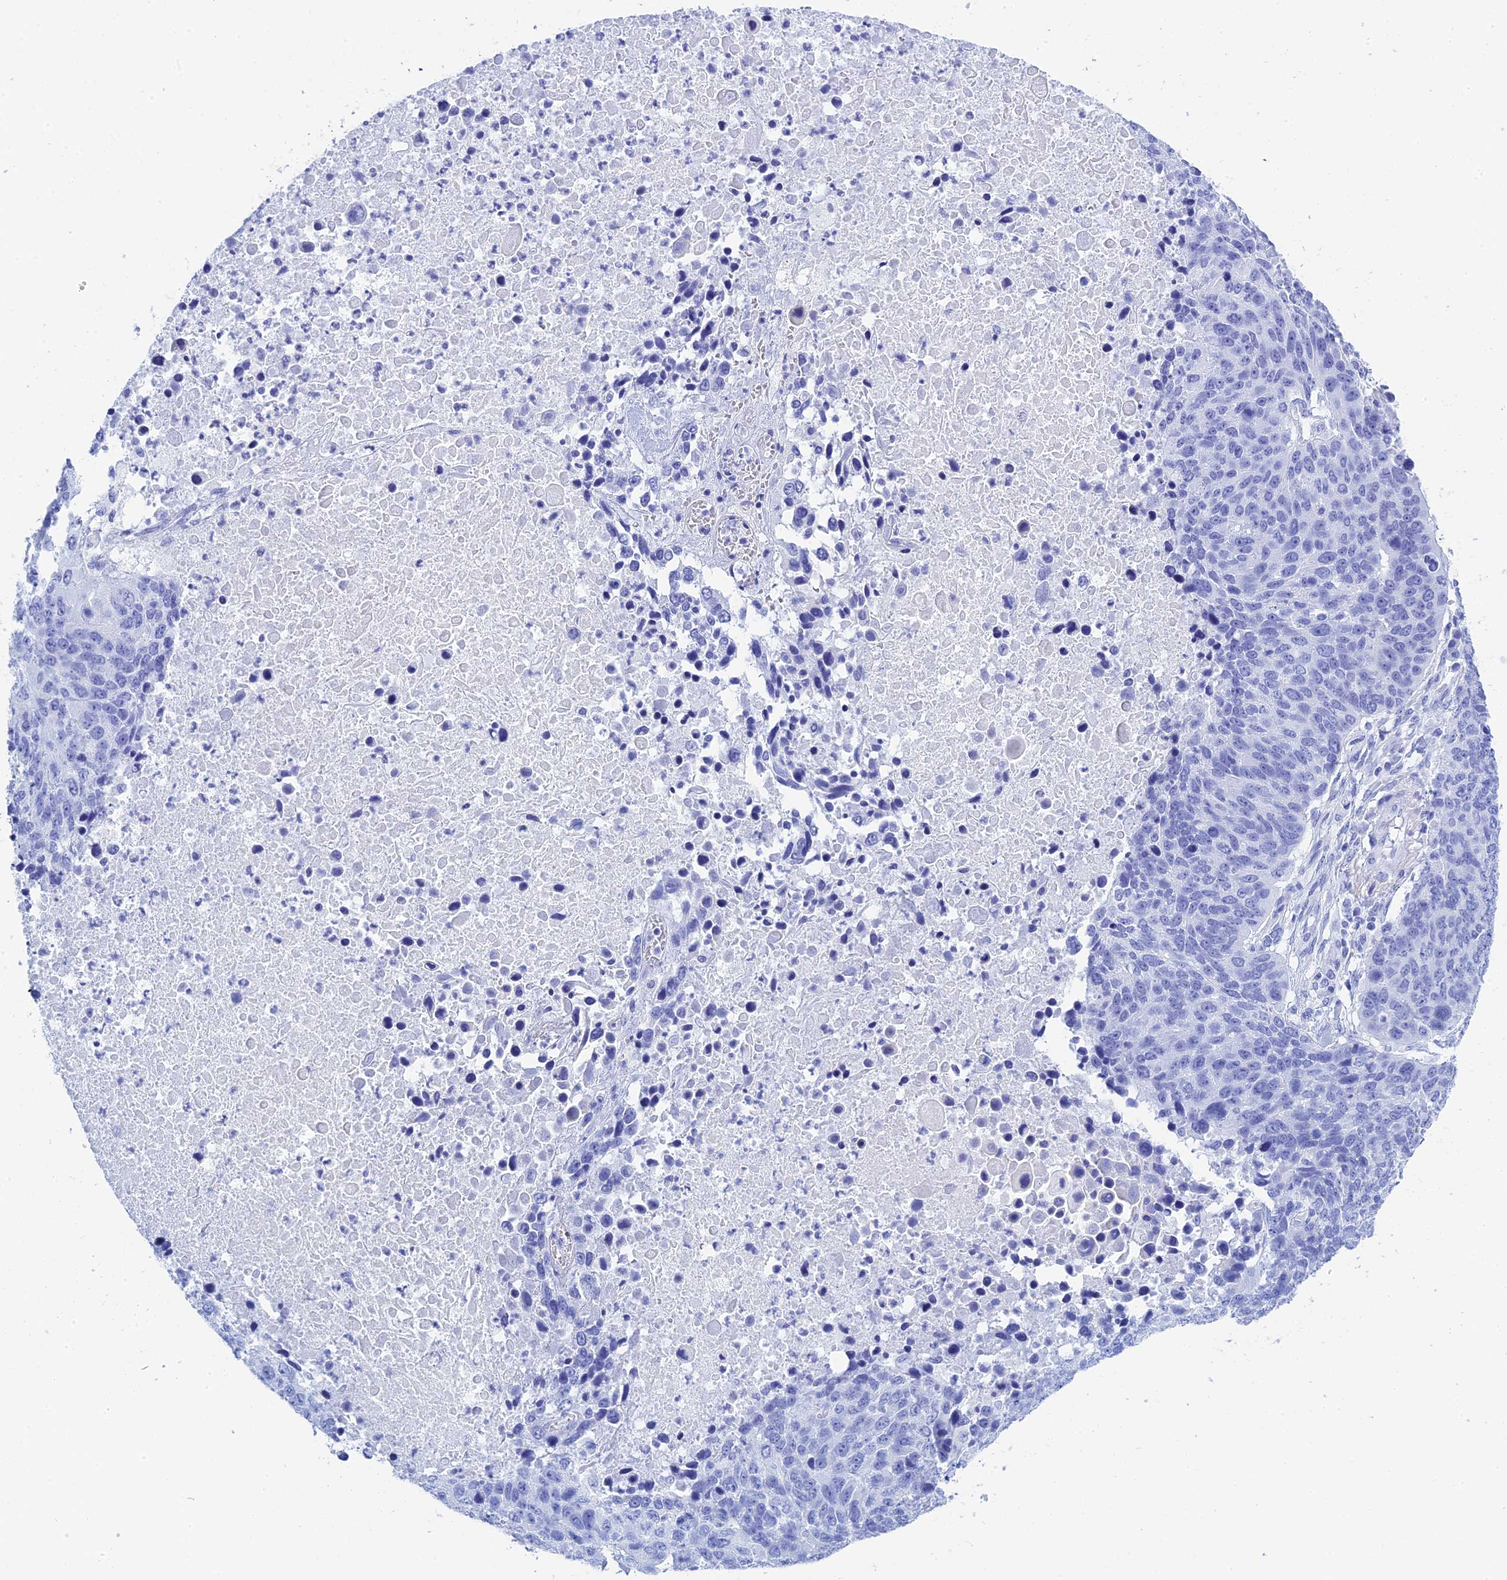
{"staining": {"intensity": "negative", "quantity": "none", "location": "none"}, "tissue": "lung cancer", "cell_type": "Tumor cells", "image_type": "cancer", "snomed": [{"axis": "morphology", "description": "Normal tissue, NOS"}, {"axis": "morphology", "description": "Squamous cell carcinoma, NOS"}, {"axis": "topography", "description": "Lymph node"}, {"axis": "topography", "description": "Lung"}], "caption": "Micrograph shows no significant protein positivity in tumor cells of lung cancer (squamous cell carcinoma).", "gene": "TEX101", "patient": {"sex": "male", "age": 66}}